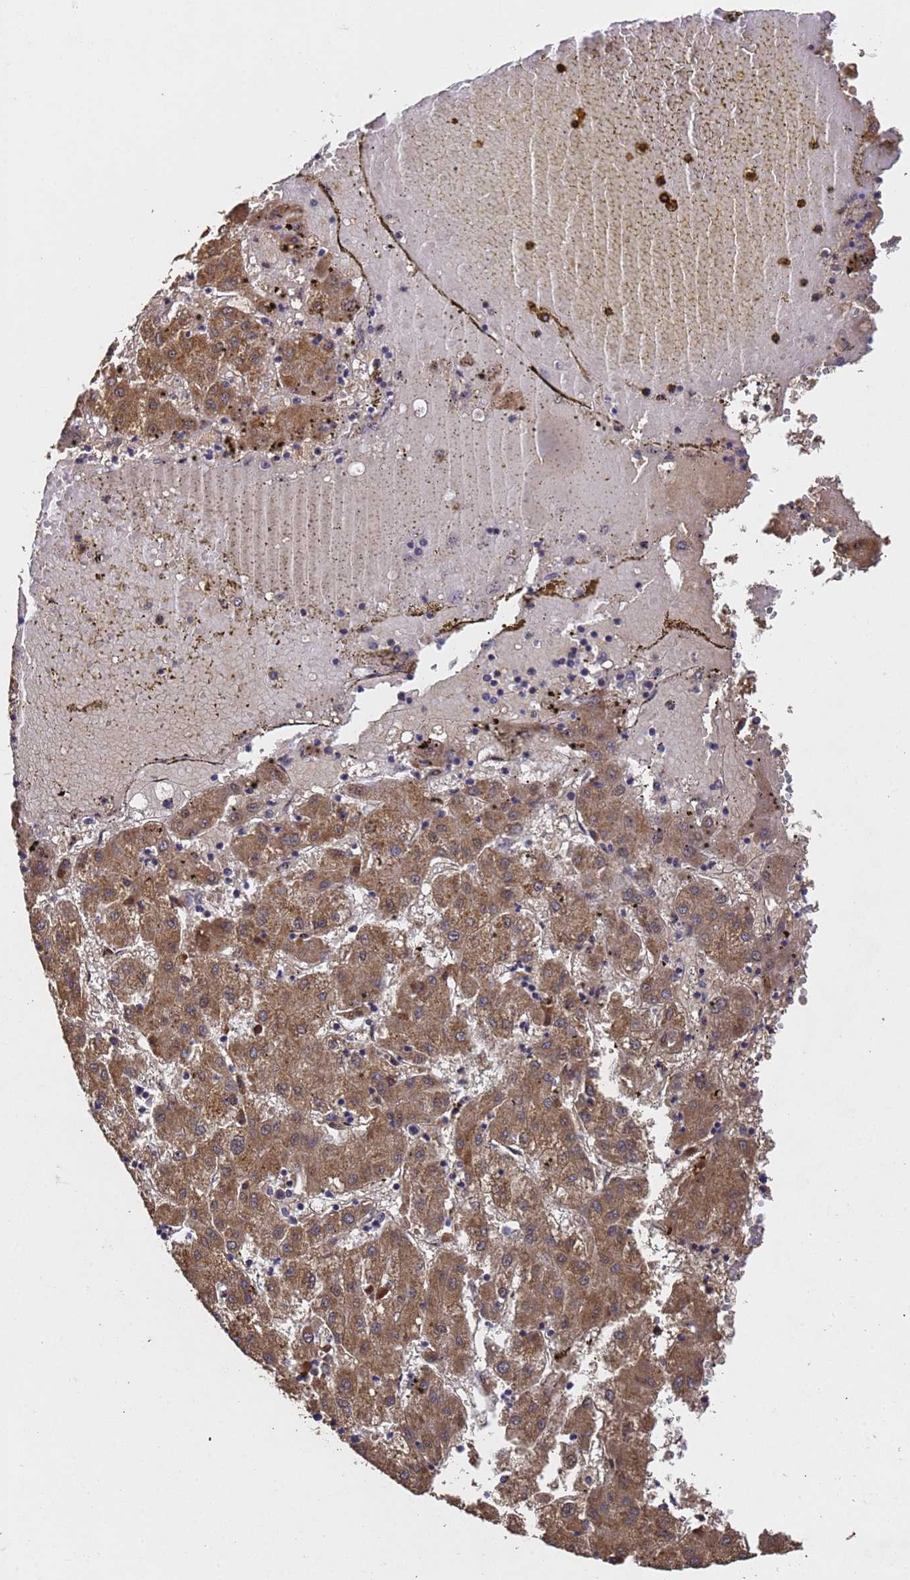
{"staining": {"intensity": "moderate", "quantity": ">75%", "location": "cytoplasmic/membranous"}, "tissue": "liver cancer", "cell_type": "Tumor cells", "image_type": "cancer", "snomed": [{"axis": "morphology", "description": "Carcinoma, Hepatocellular, NOS"}, {"axis": "topography", "description": "Liver"}], "caption": "Immunohistochemical staining of human liver cancer (hepatocellular carcinoma) exhibits medium levels of moderate cytoplasmic/membranous protein positivity in approximately >75% of tumor cells. The protein is stained brown, and the nuclei are stained in blue (DAB IHC with brightfield microscopy, high magnification).", "gene": "SECISBP2", "patient": {"sex": "male", "age": 72}}